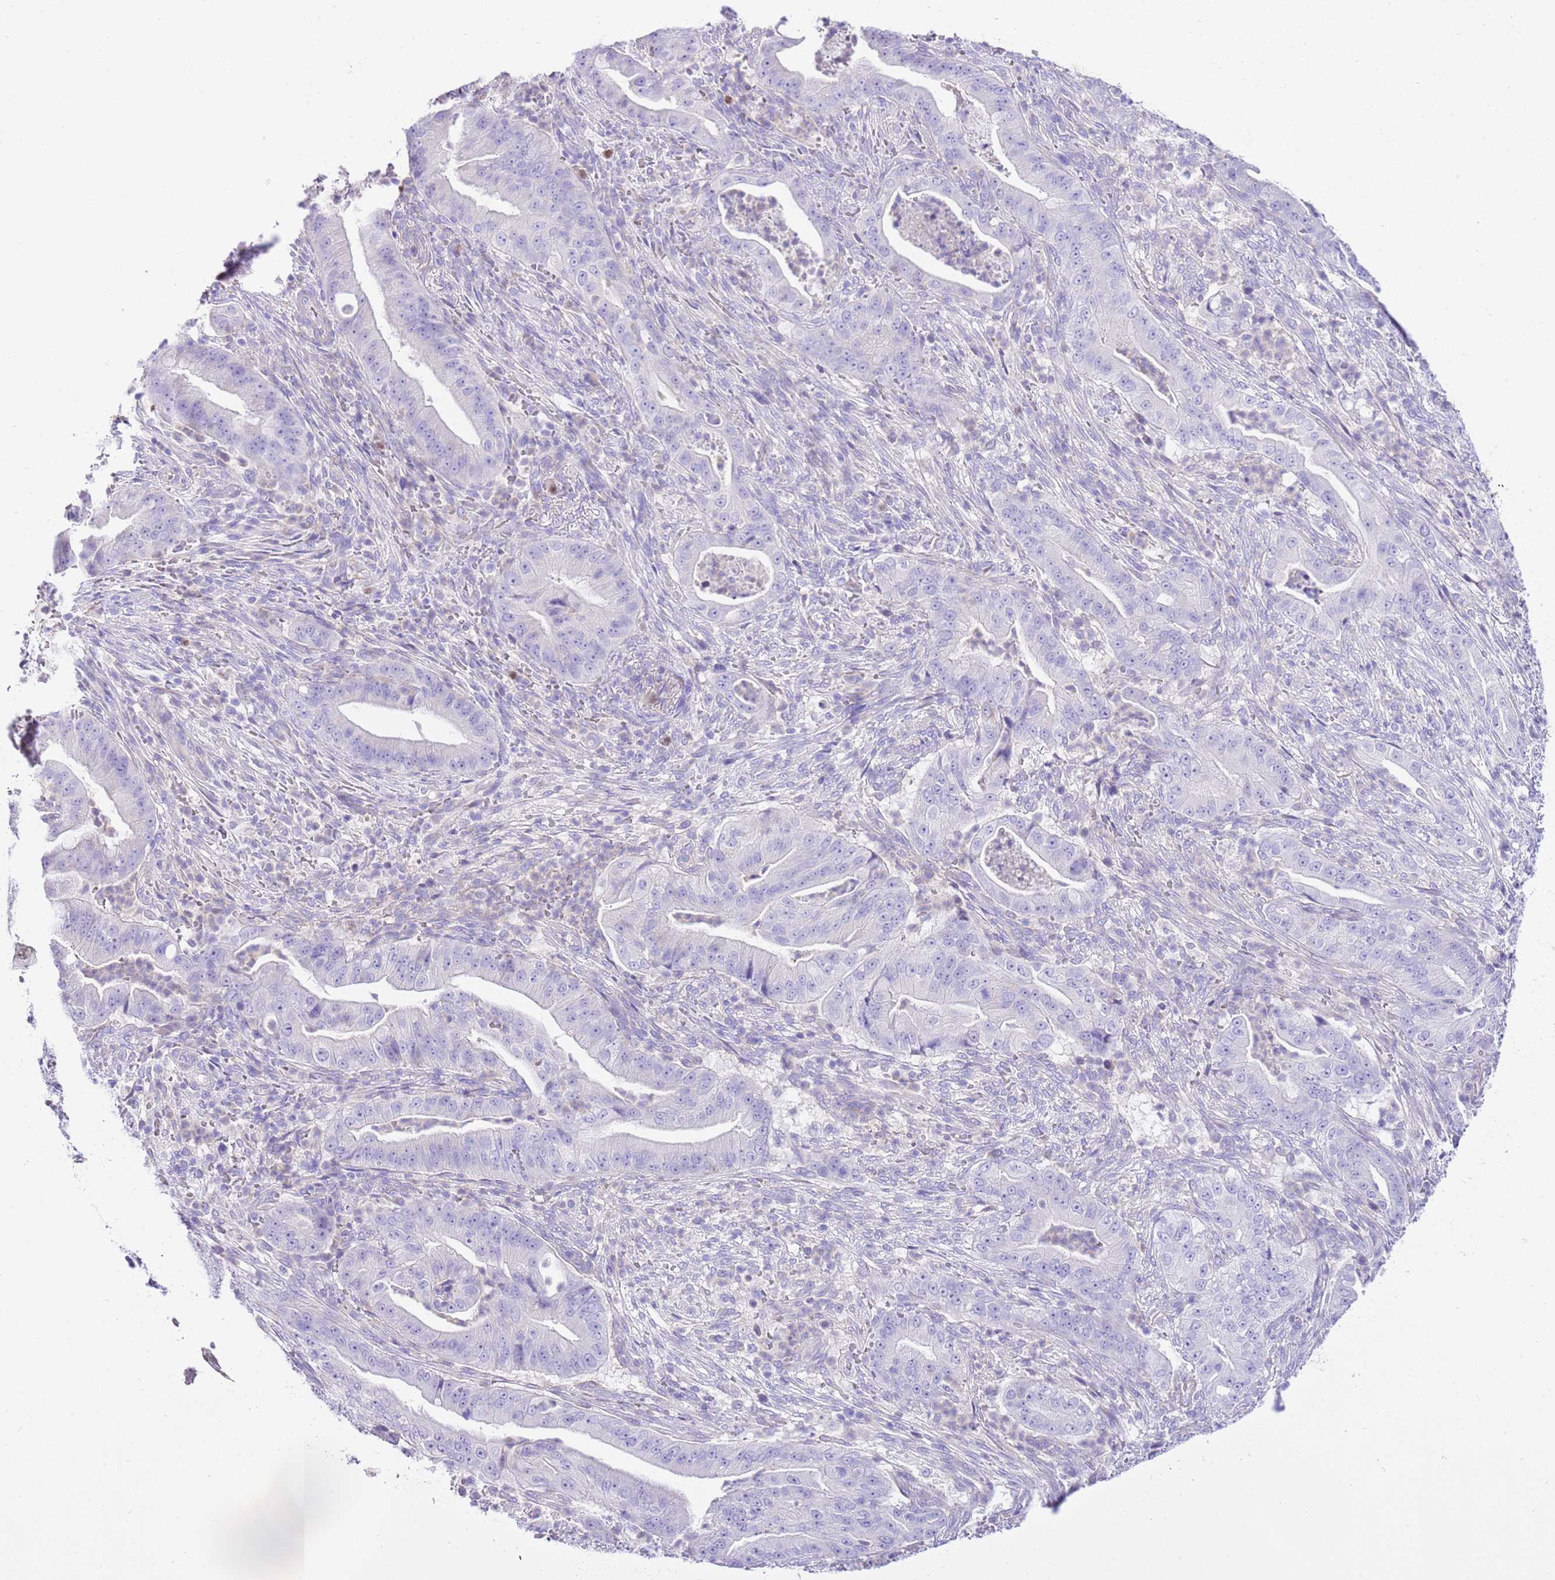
{"staining": {"intensity": "negative", "quantity": "none", "location": "none"}, "tissue": "pancreatic cancer", "cell_type": "Tumor cells", "image_type": "cancer", "snomed": [{"axis": "morphology", "description": "Adenocarcinoma, NOS"}, {"axis": "topography", "description": "Pancreas"}], "caption": "An image of human pancreatic adenocarcinoma is negative for staining in tumor cells.", "gene": "BHLHA15", "patient": {"sex": "male", "age": 71}}